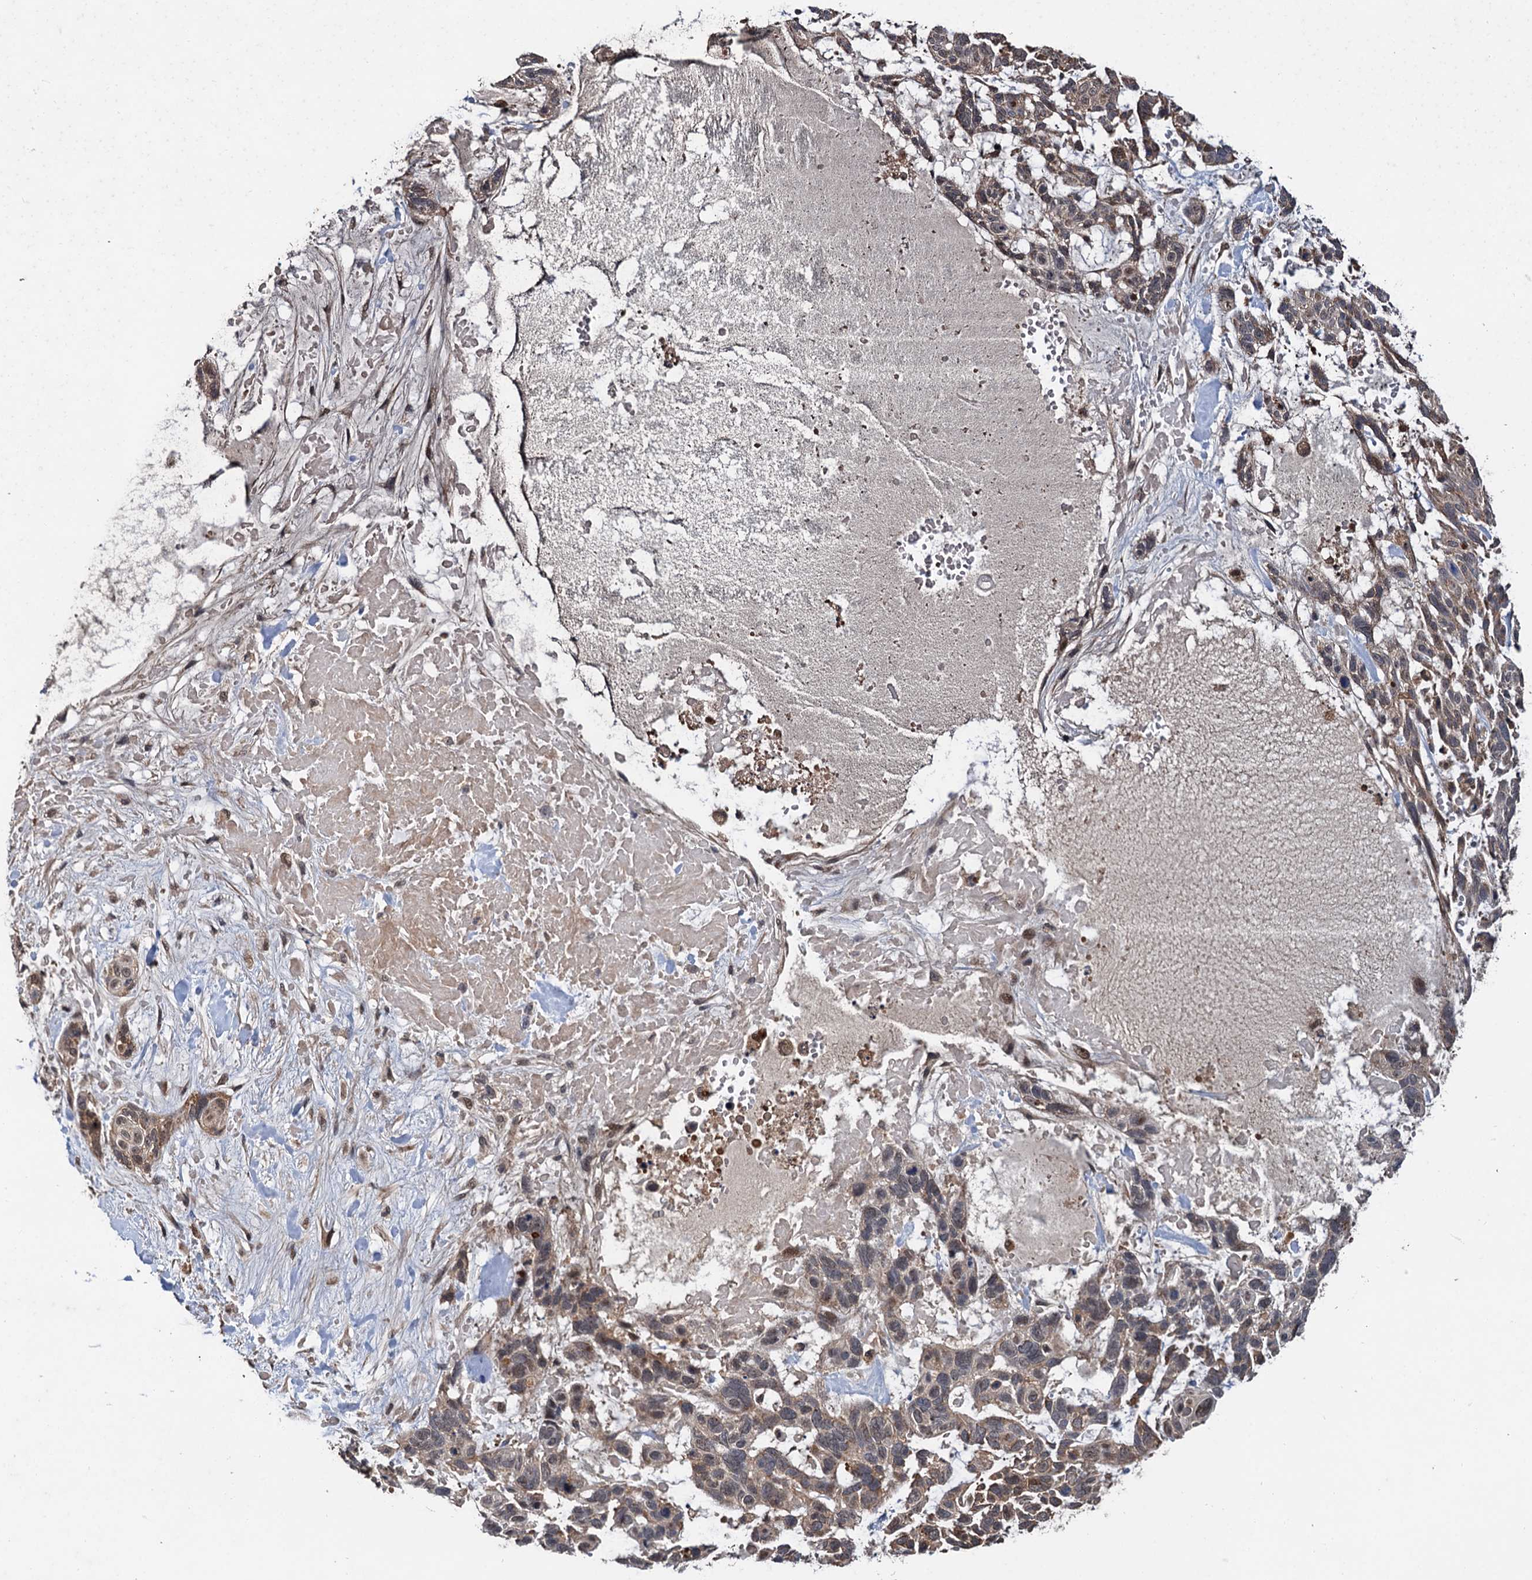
{"staining": {"intensity": "moderate", "quantity": ">75%", "location": "cytoplasmic/membranous"}, "tissue": "skin cancer", "cell_type": "Tumor cells", "image_type": "cancer", "snomed": [{"axis": "morphology", "description": "Basal cell carcinoma"}, {"axis": "topography", "description": "Skin"}], "caption": "Protein staining of skin cancer (basal cell carcinoma) tissue shows moderate cytoplasmic/membranous staining in approximately >75% of tumor cells.", "gene": "NAA16", "patient": {"sex": "male", "age": 88}}